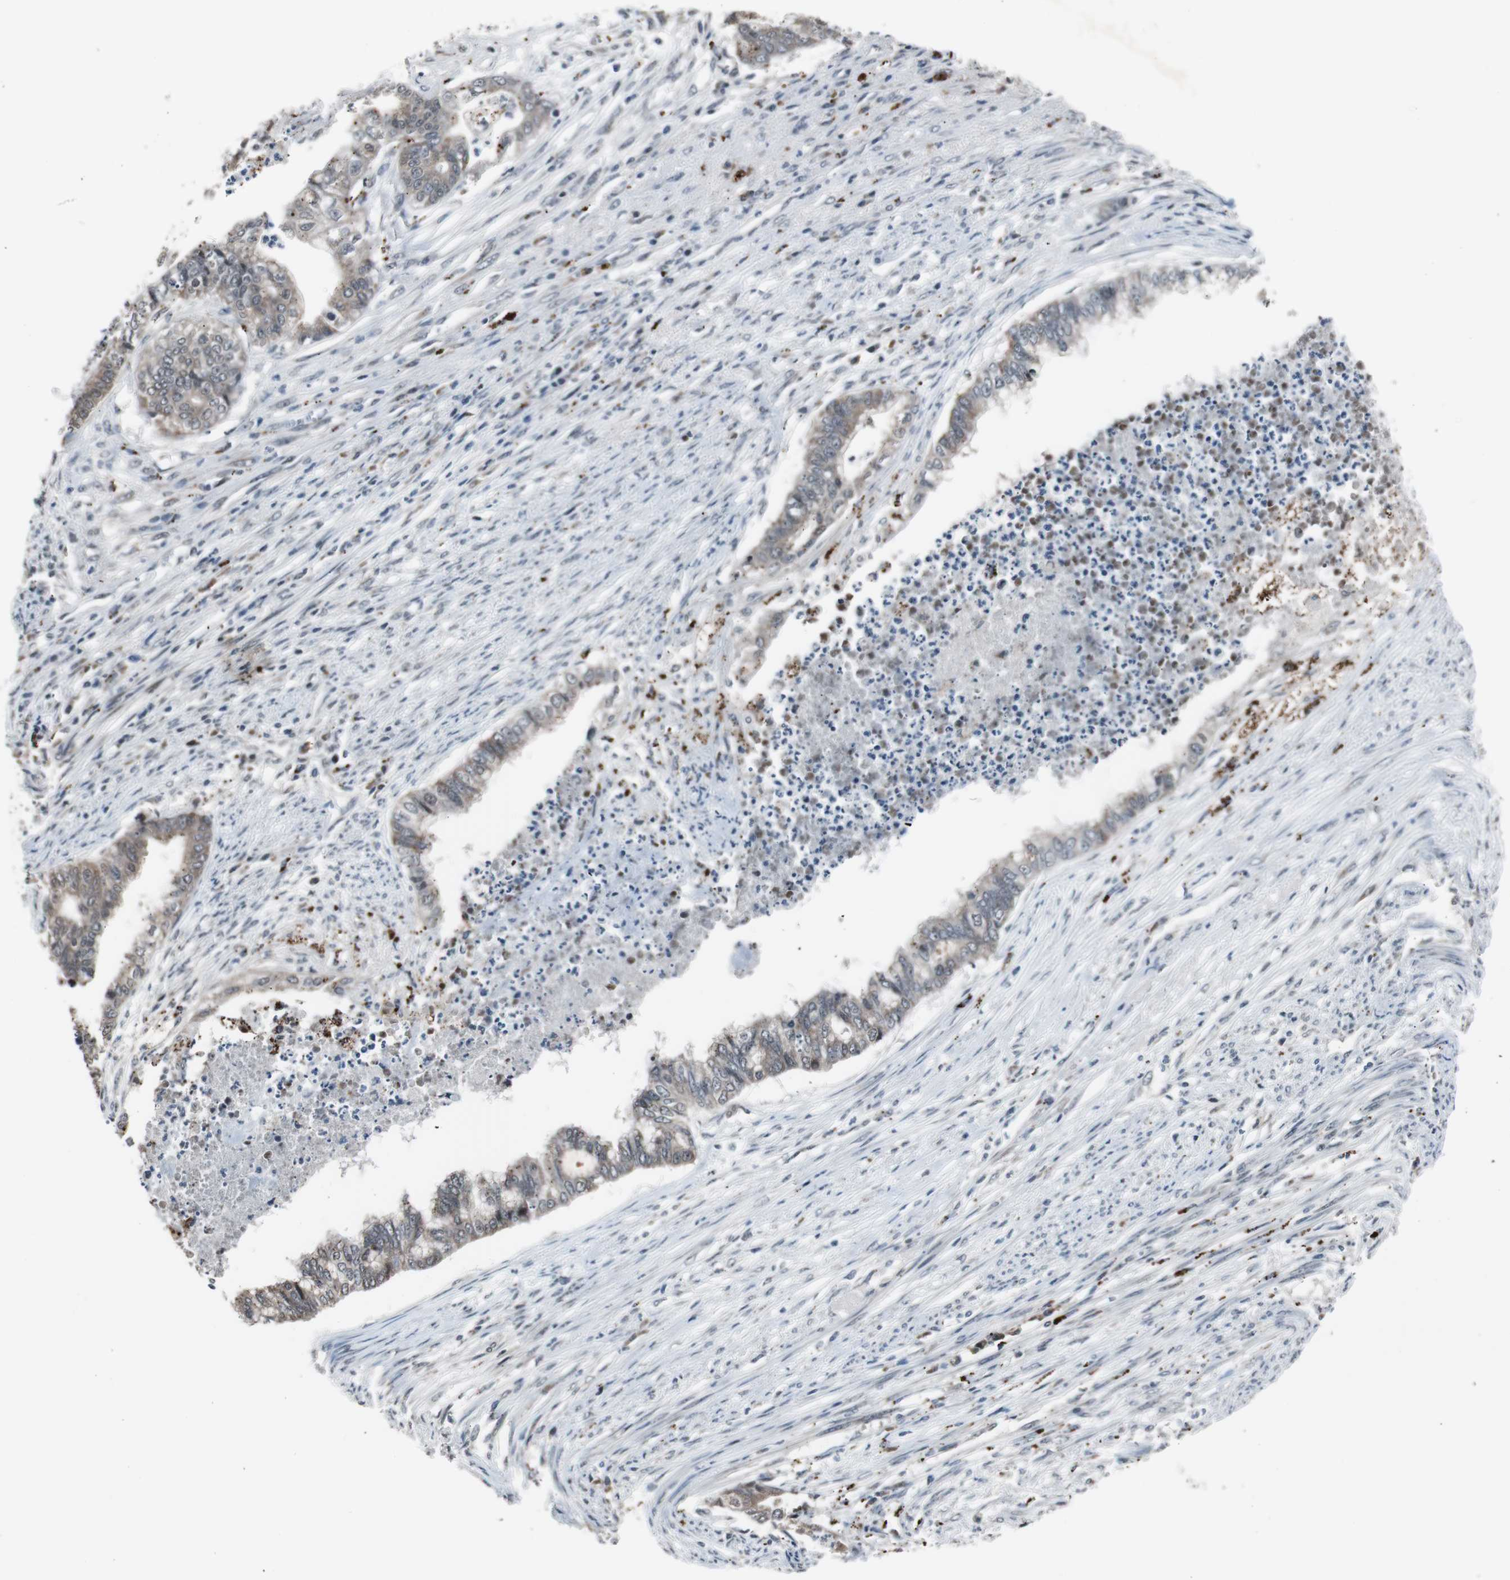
{"staining": {"intensity": "moderate", "quantity": "<25%", "location": "cytoplasmic/membranous"}, "tissue": "endometrial cancer", "cell_type": "Tumor cells", "image_type": "cancer", "snomed": [{"axis": "morphology", "description": "Adenocarcinoma, NOS"}, {"axis": "topography", "description": "Endometrium"}], "caption": "This is a histology image of immunohistochemistry staining of endometrial cancer (adenocarcinoma), which shows moderate positivity in the cytoplasmic/membranous of tumor cells.", "gene": "BOLA1", "patient": {"sex": "female", "age": 79}}